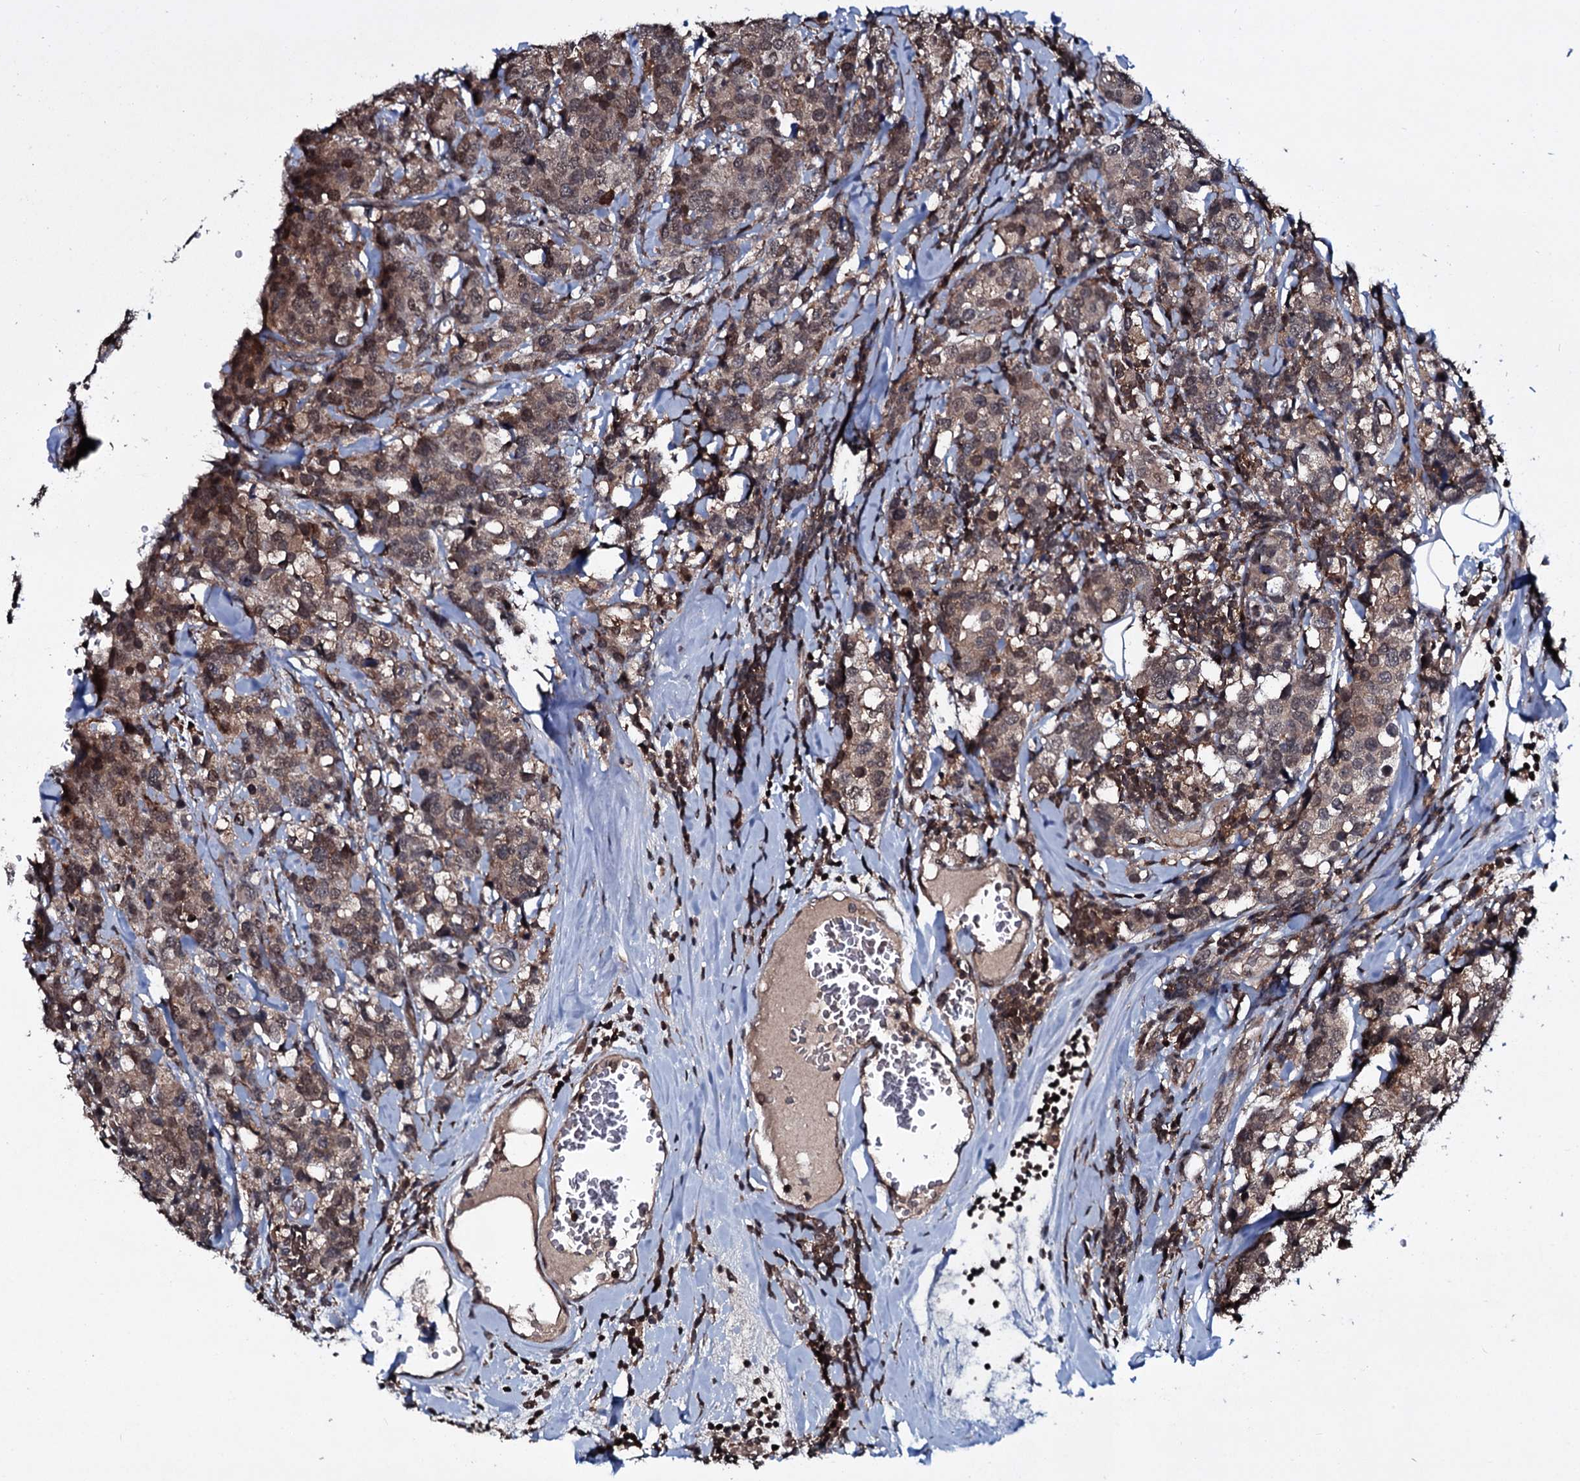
{"staining": {"intensity": "moderate", "quantity": ">75%", "location": "nuclear"}, "tissue": "breast cancer", "cell_type": "Tumor cells", "image_type": "cancer", "snomed": [{"axis": "morphology", "description": "Lobular carcinoma"}, {"axis": "topography", "description": "Breast"}], "caption": "Moderate nuclear positivity for a protein is appreciated in about >75% of tumor cells of lobular carcinoma (breast) using immunohistochemistry.", "gene": "HDDC3", "patient": {"sex": "female", "age": 59}}